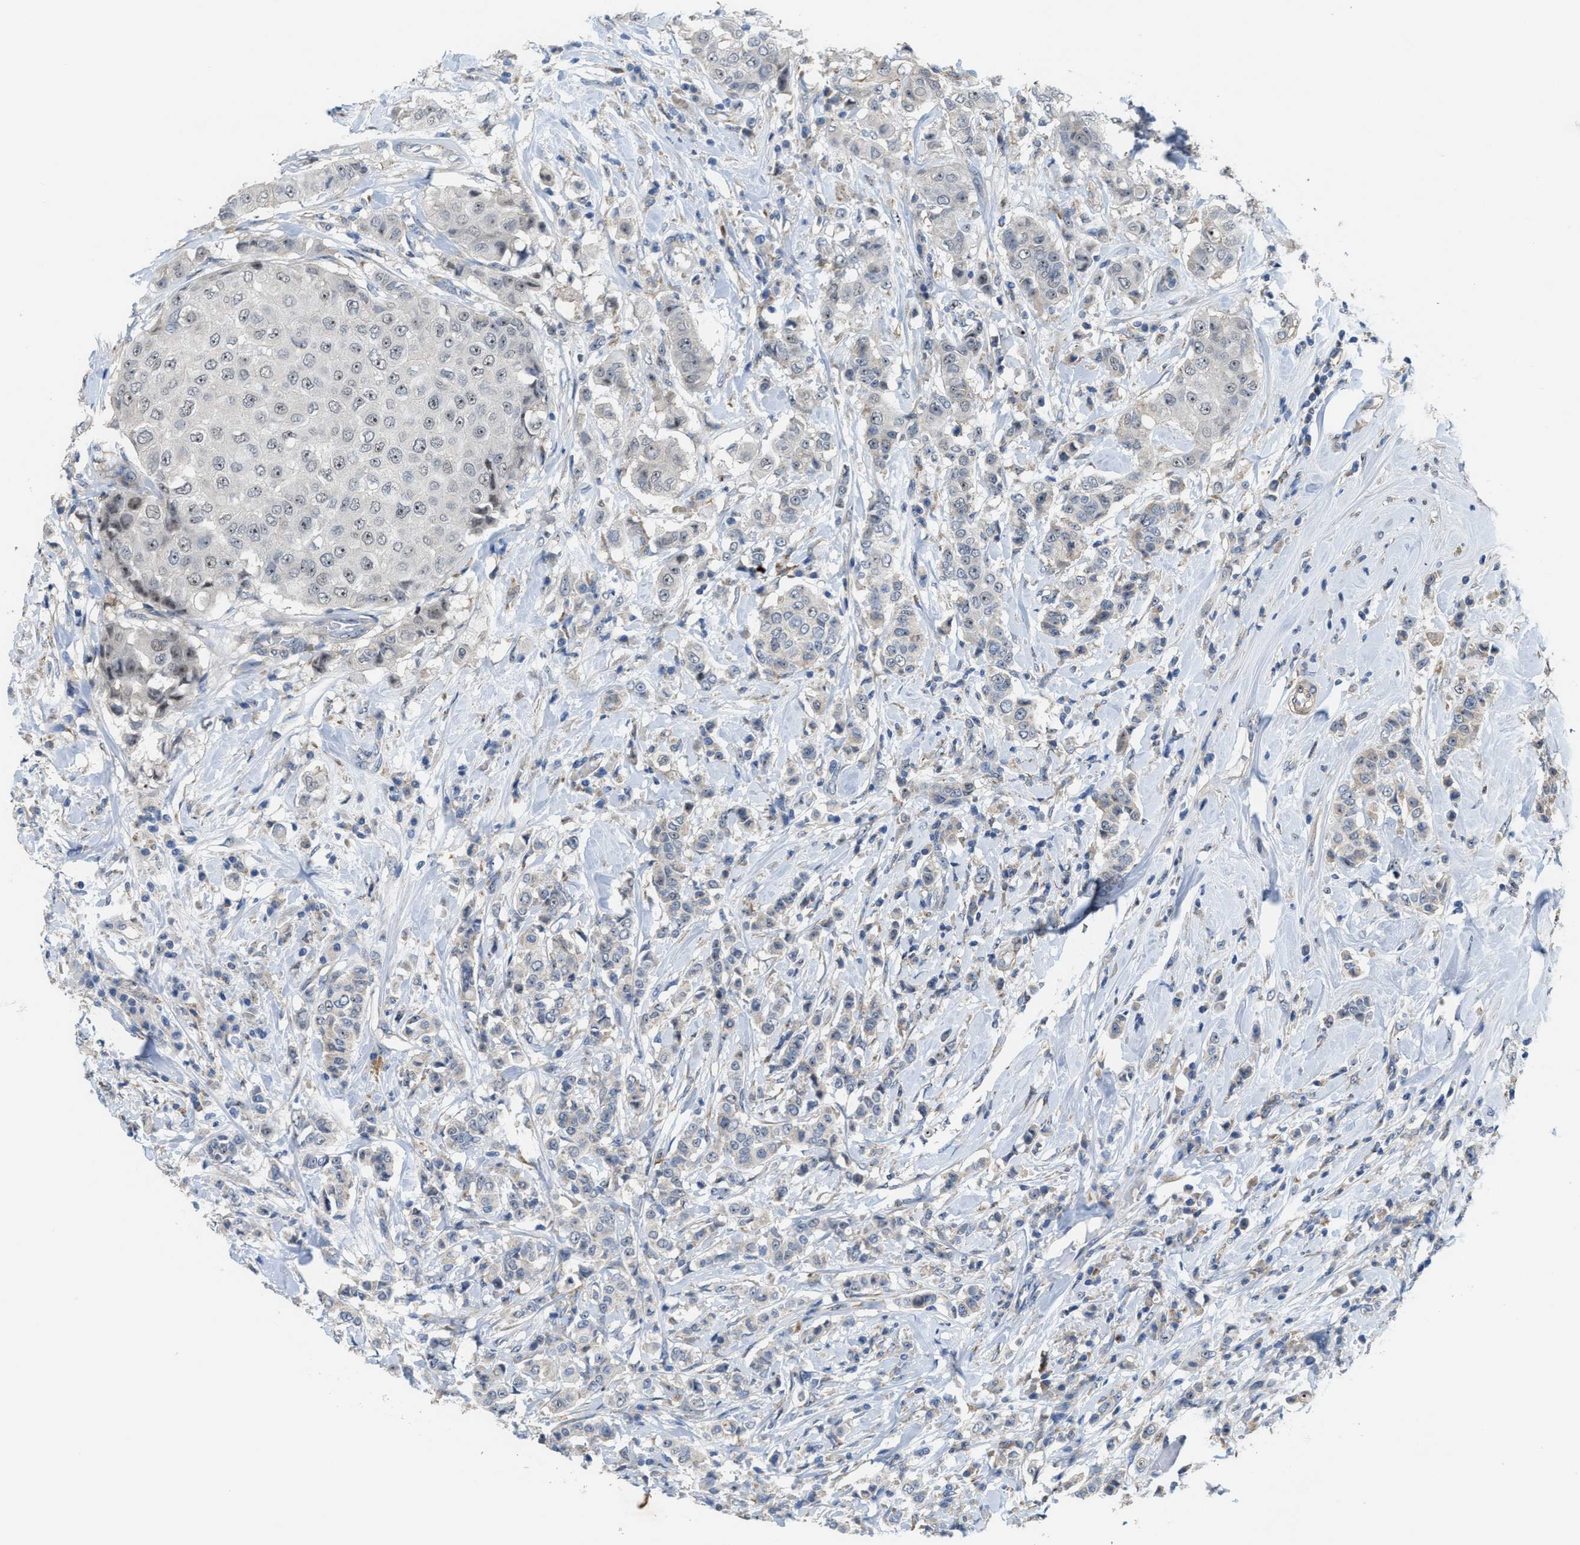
{"staining": {"intensity": "weak", "quantity": "25%-75%", "location": "nuclear"}, "tissue": "breast cancer", "cell_type": "Tumor cells", "image_type": "cancer", "snomed": [{"axis": "morphology", "description": "Duct carcinoma"}, {"axis": "topography", "description": "Breast"}], "caption": "The micrograph displays staining of breast cancer, revealing weak nuclear protein staining (brown color) within tumor cells. (IHC, brightfield microscopy, high magnification).", "gene": "ZNF783", "patient": {"sex": "female", "age": 27}}